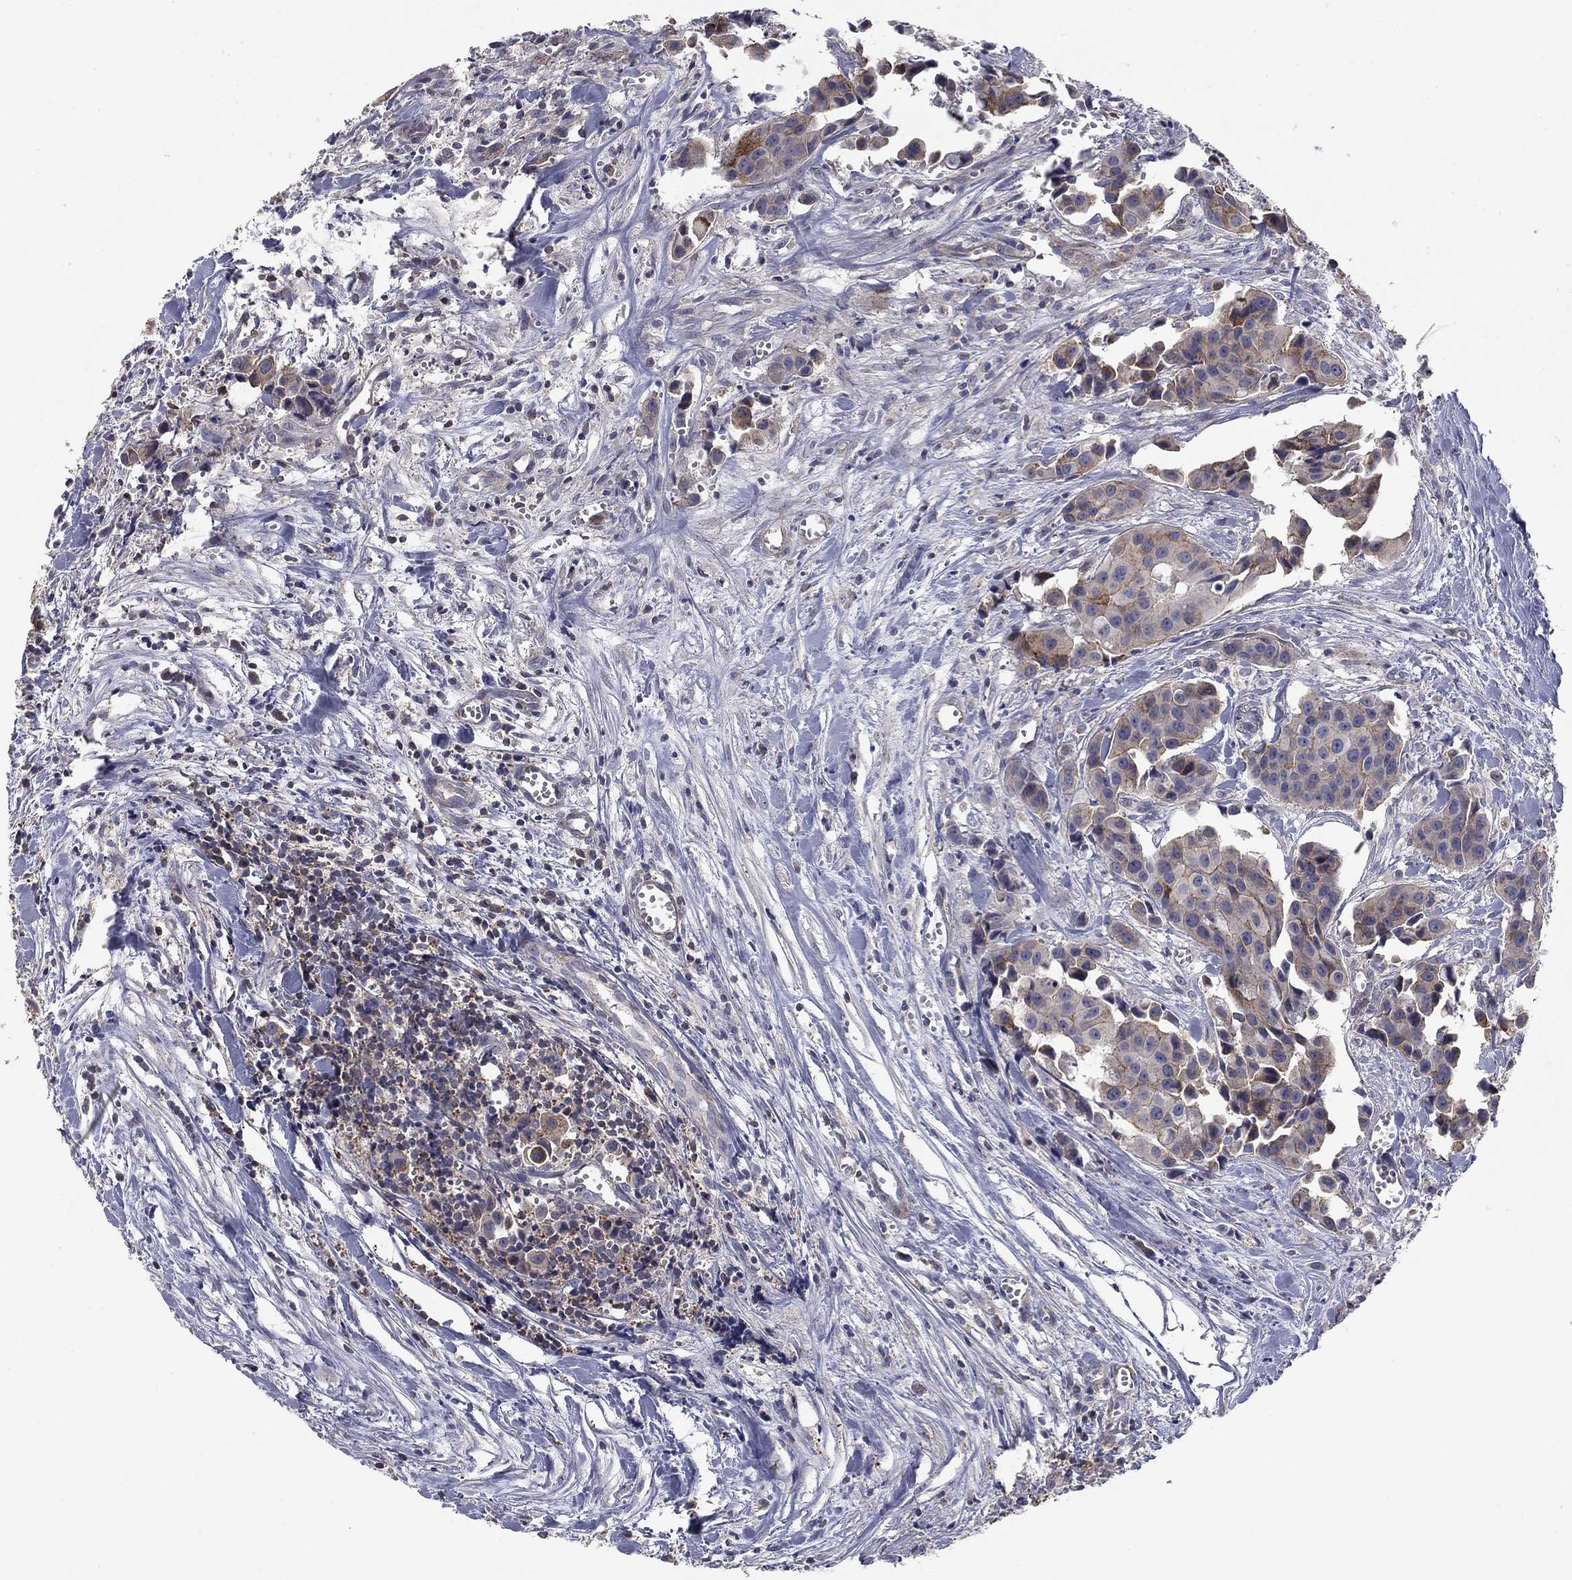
{"staining": {"intensity": "moderate", "quantity": "25%-75%", "location": "cytoplasmic/membranous"}, "tissue": "head and neck cancer", "cell_type": "Tumor cells", "image_type": "cancer", "snomed": [{"axis": "morphology", "description": "Adenocarcinoma, NOS"}, {"axis": "topography", "description": "Head-Neck"}], "caption": "This micrograph exhibits IHC staining of human head and neck cancer, with medium moderate cytoplasmic/membranous staining in about 25%-75% of tumor cells.", "gene": "SEPTIN3", "patient": {"sex": "male", "age": 76}}